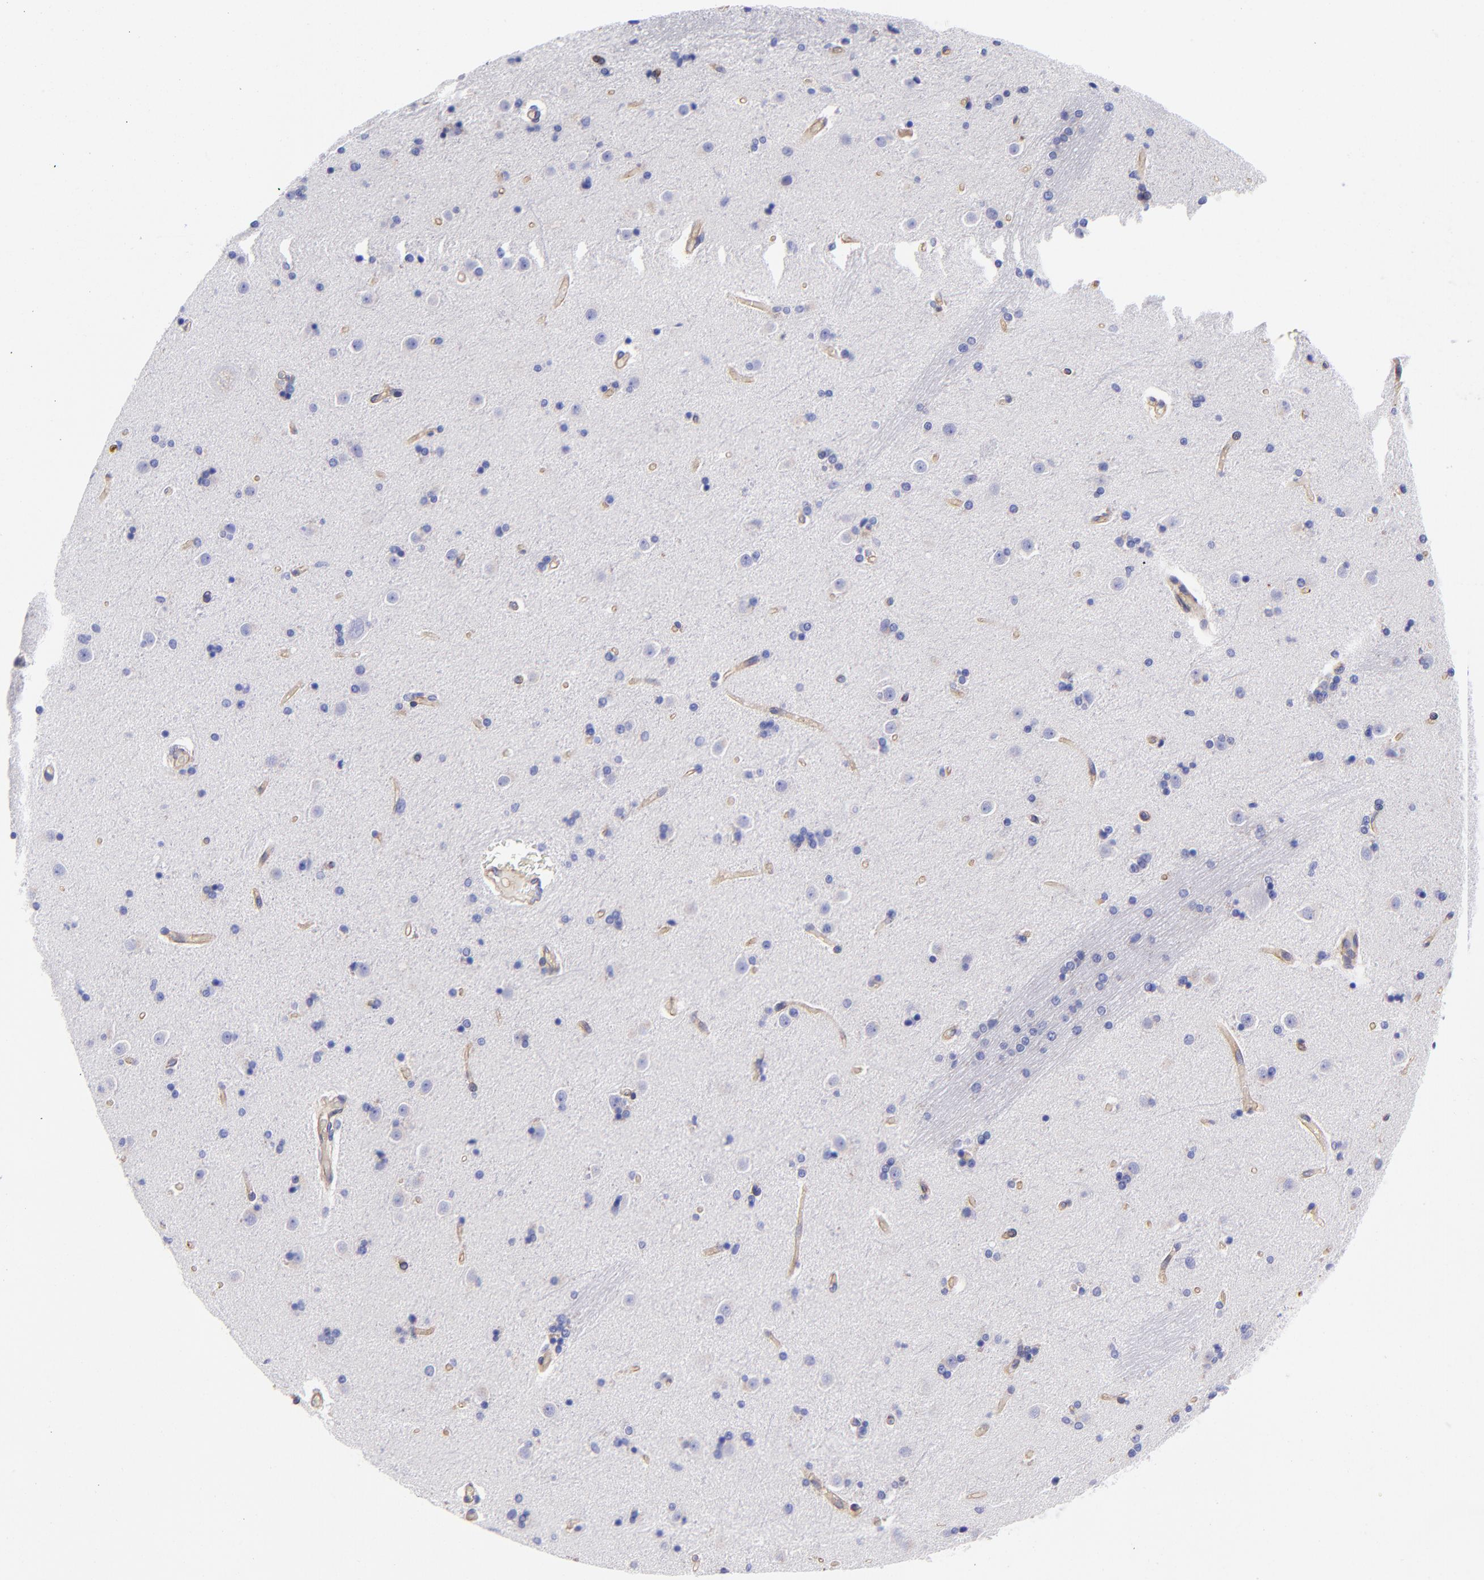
{"staining": {"intensity": "negative", "quantity": "none", "location": "none"}, "tissue": "caudate", "cell_type": "Glial cells", "image_type": "normal", "snomed": [{"axis": "morphology", "description": "Normal tissue, NOS"}, {"axis": "topography", "description": "Lateral ventricle wall"}], "caption": "Immunohistochemistry of unremarkable caudate reveals no positivity in glial cells.", "gene": "PPFIBP1", "patient": {"sex": "female", "age": 54}}